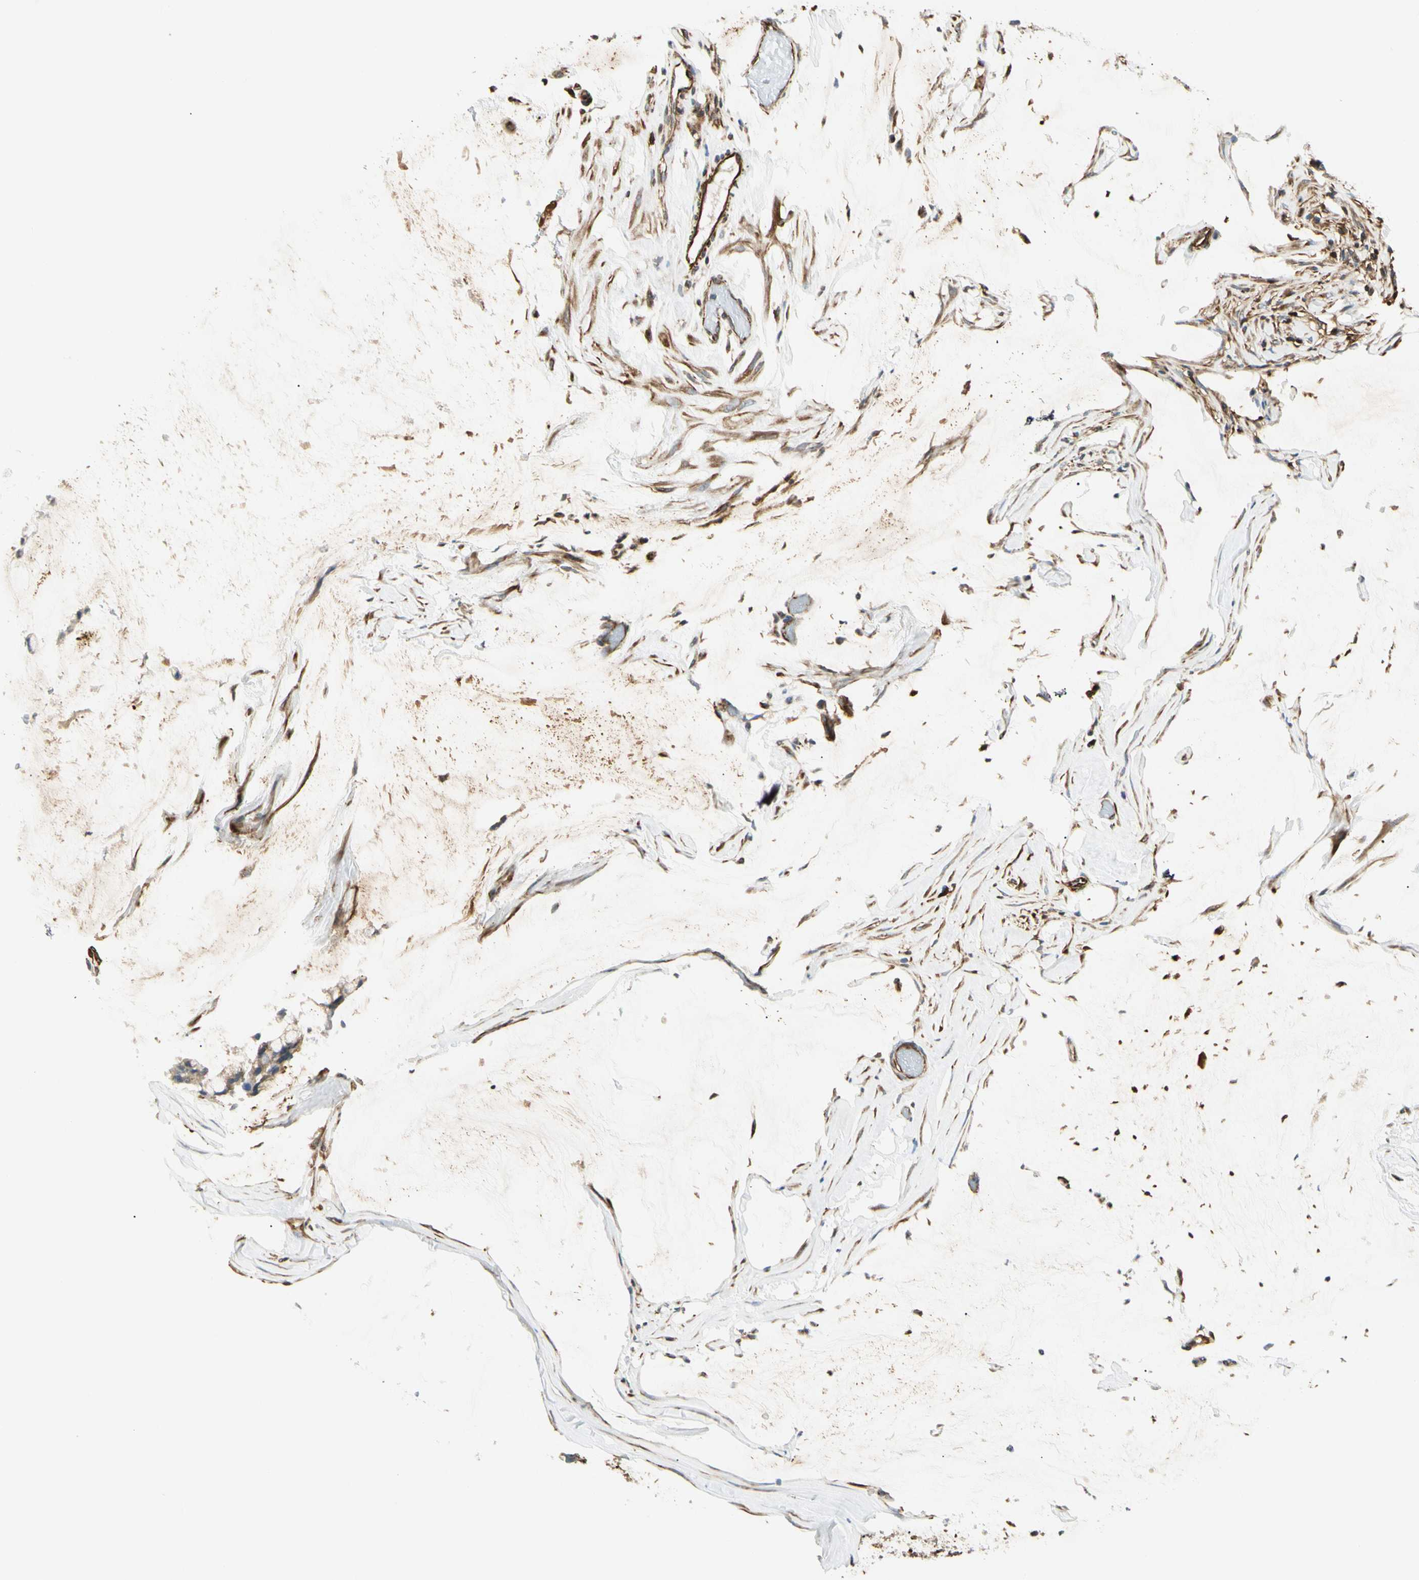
{"staining": {"intensity": "moderate", "quantity": ">75%", "location": "cytoplasmic/membranous"}, "tissue": "ovarian cancer", "cell_type": "Tumor cells", "image_type": "cancer", "snomed": [{"axis": "morphology", "description": "Cystadenocarcinoma, mucinous, NOS"}, {"axis": "topography", "description": "Ovary"}], "caption": "The image exhibits immunohistochemical staining of ovarian cancer. There is moderate cytoplasmic/membranous positivity is present in about >75% of tumor cells. Using DAB (brown) and hematoxylin (blue) stains, captured at high magnification using brightfield microscopy.", "gene": "FTH1", "patient": {"sex": "female", "age": 39}}